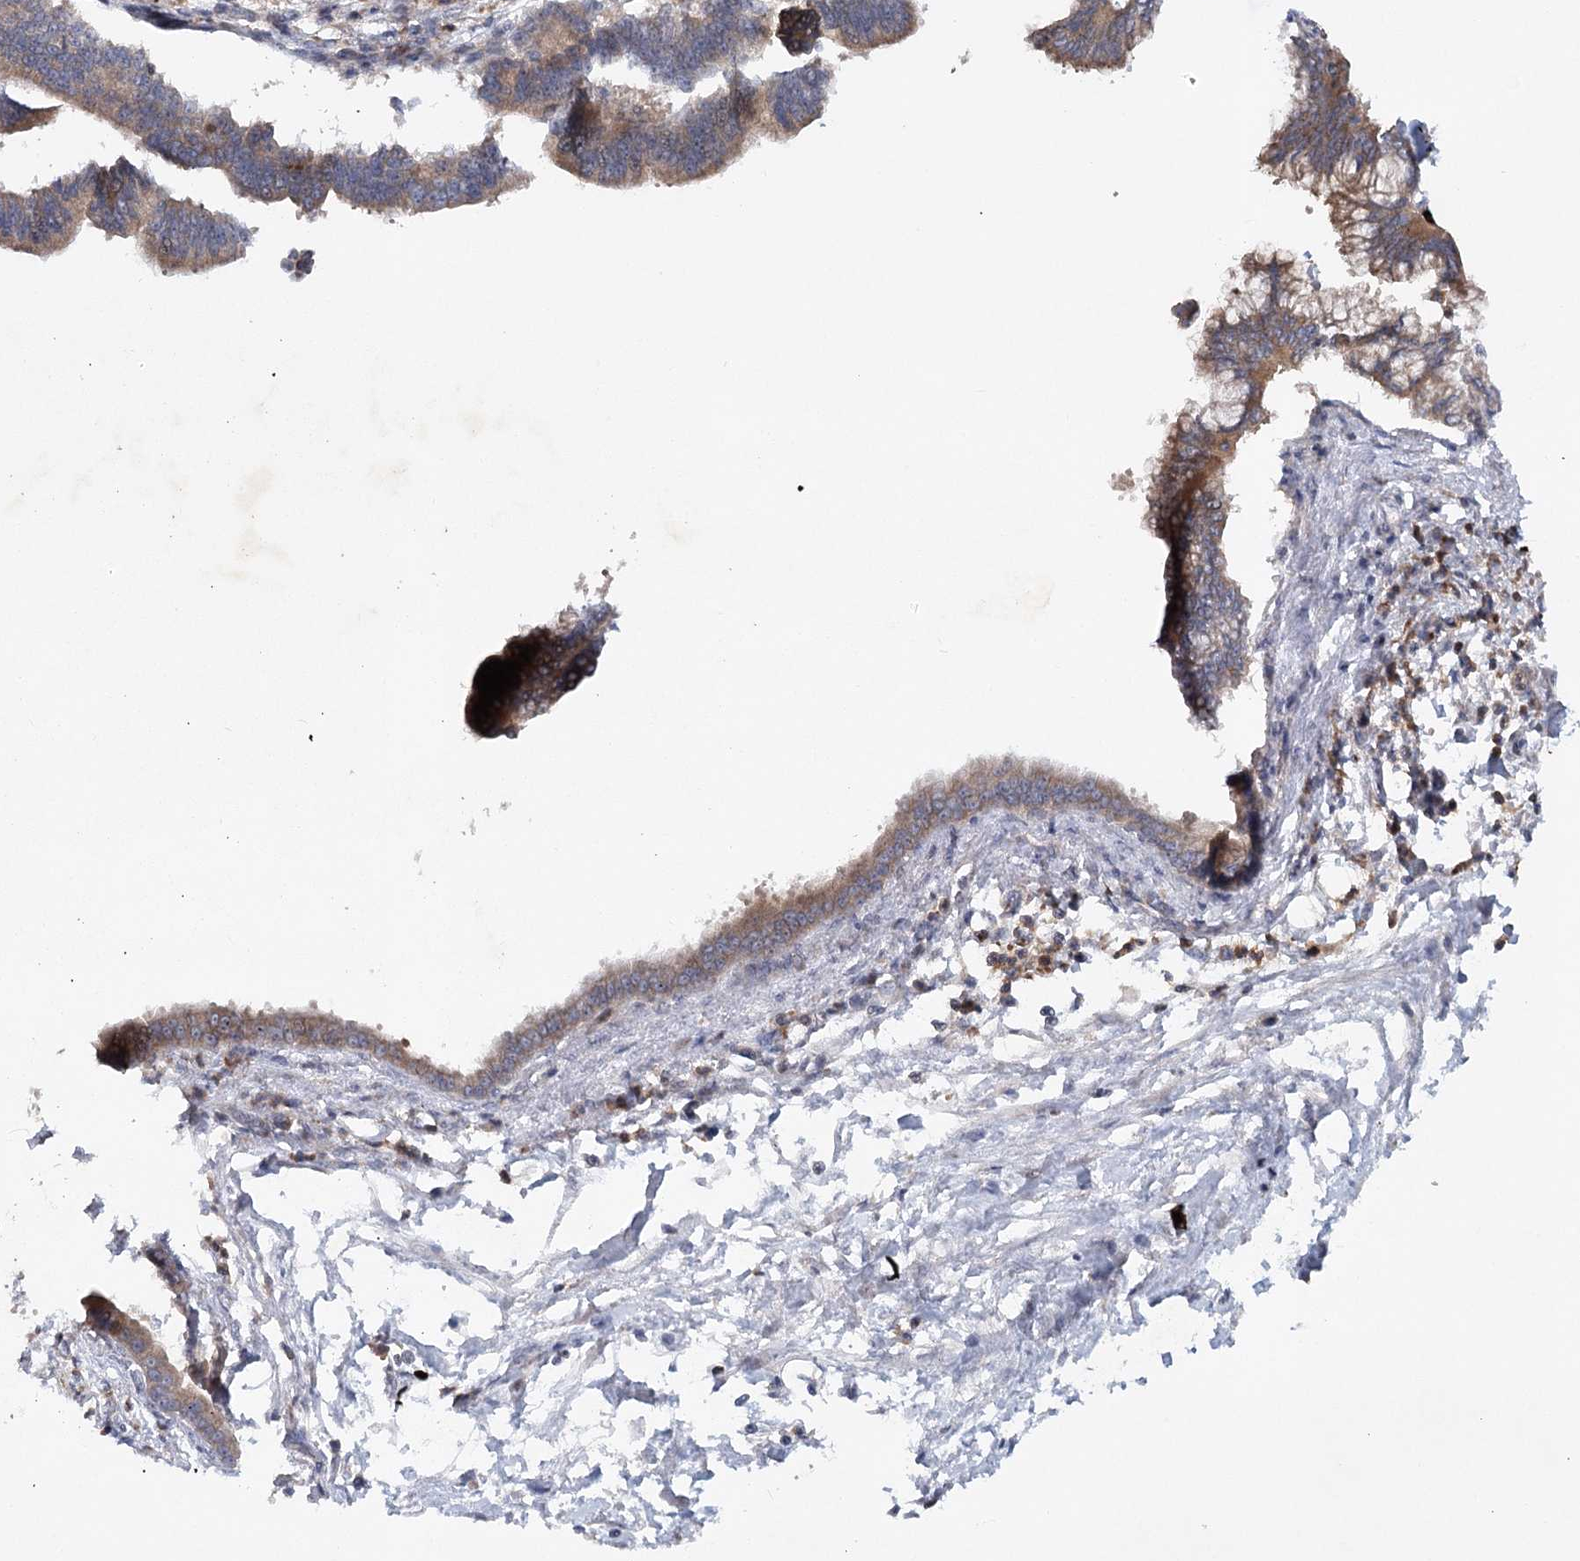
{"staining": {"intensity": "moderate", "quantity": ">75%", "location": "cytoplasmic/membranous"}, "tissue": "pancreatic cancer", "cell_type": "Tumor cells", "image_type": "cancer", "snomed": [{"axis": "morphology", "description": "Adenocarcinoma, NOS"}, {"axis": "topography", "description": "Pancreas"}], "caption": "Protein expression analysis of pancreatic cancer demonstrates moderate cytoplasmic/membranous expression in approximately >75% of tumor cells.", "gene": "MAP3K13", "patient": {"sex": "female", "age": 55}}